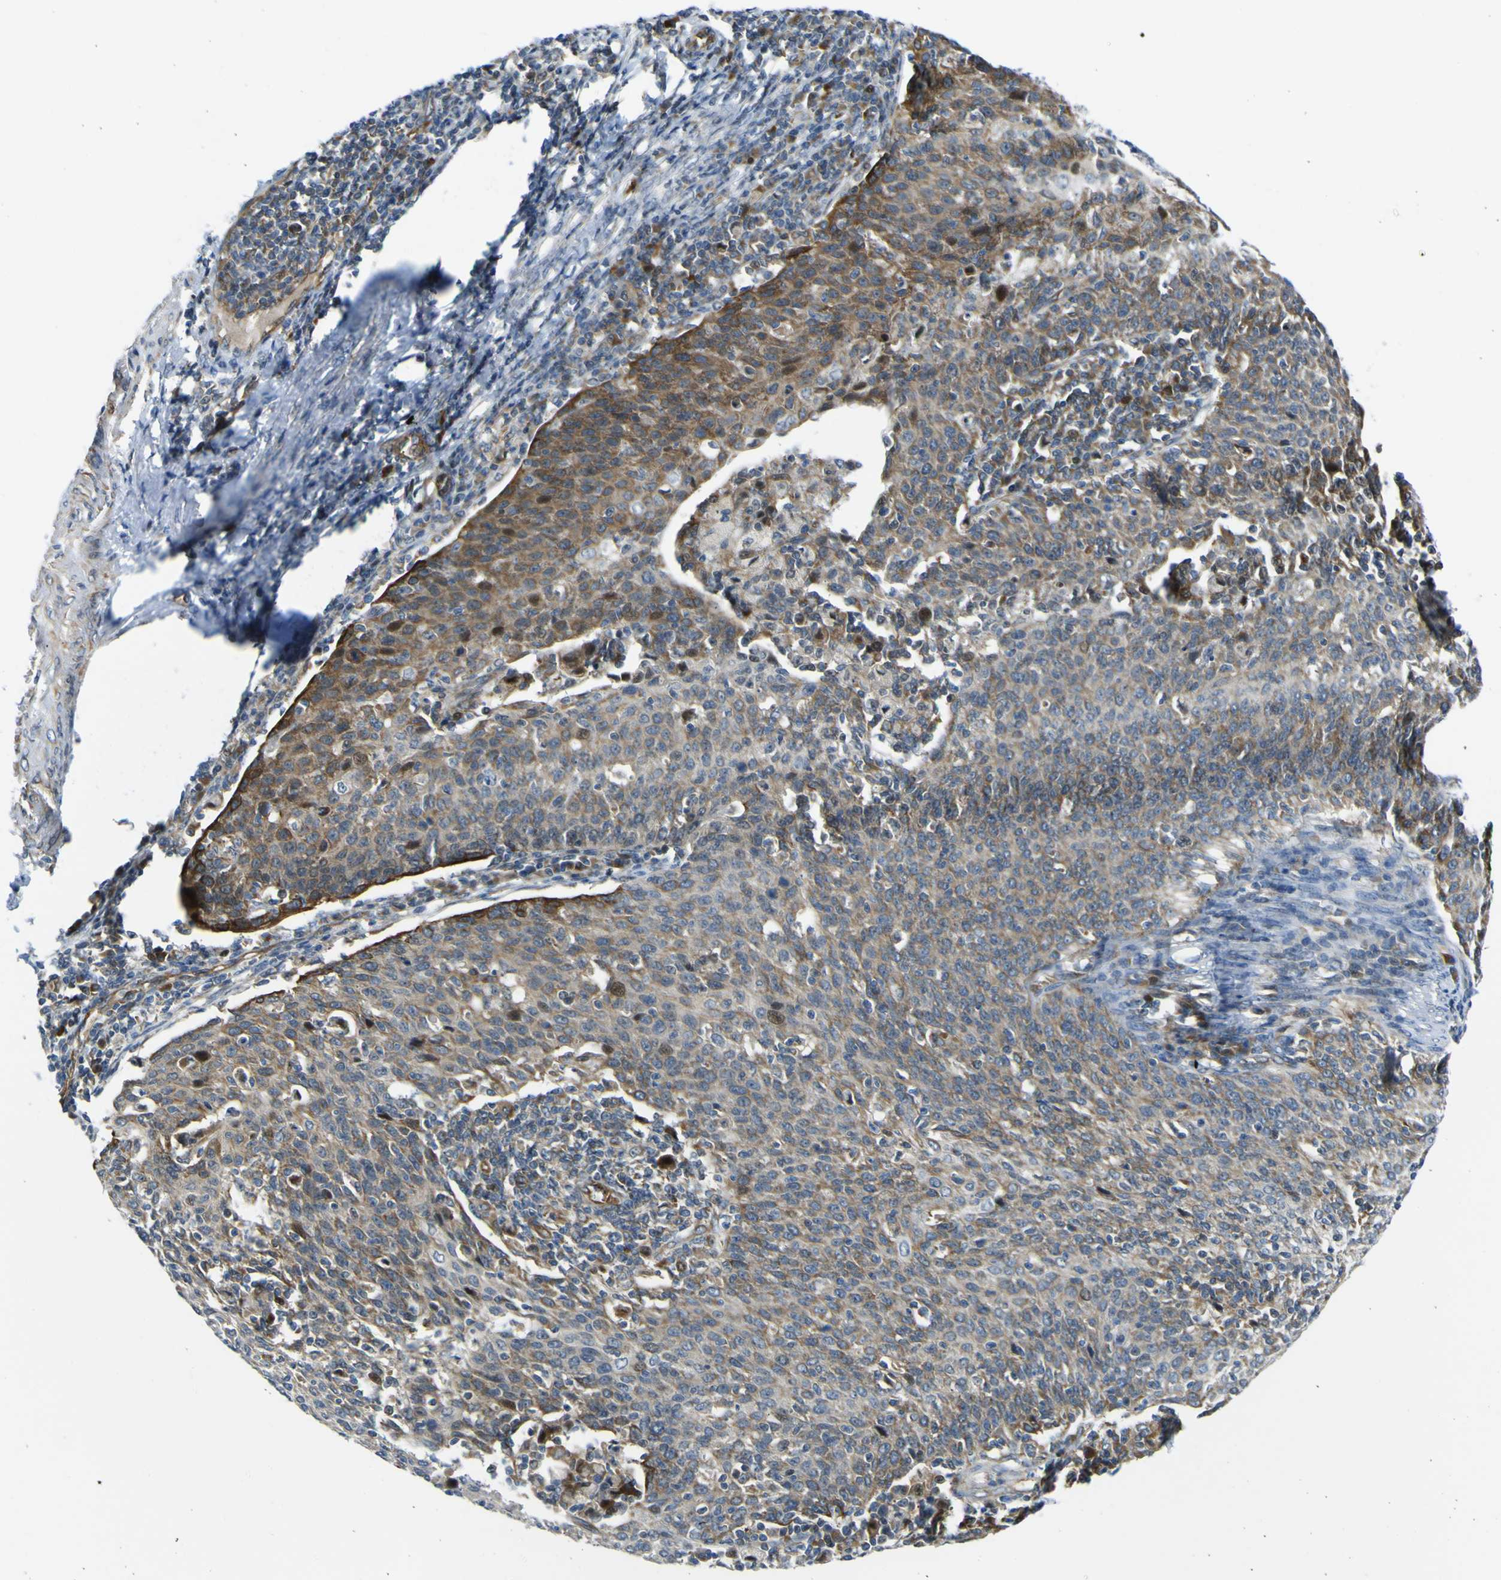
{"staining": {"intensity": "strong", "quantity": "<25%", "location": "cytoplasmic/membranous,nuclear"}, "tissue": "cervical cancer", "cell_type": "Tumor cells", "image_type": "cancer", "snomed": [{"axis": "morphology", "description": "Squamous cell carcinoma, NOS"}, {"axis": "topography", "description": "Cervix"}], "caption": "Immunohistochemical staining of human squamous cell carcinoma (cervical) shows strong cytoplasmic/membranous and nuclear protein positivity in approximately <25% of tumor cells.", "gene": "KDM7A", "patient": {"sex": "female", "age": 38}}